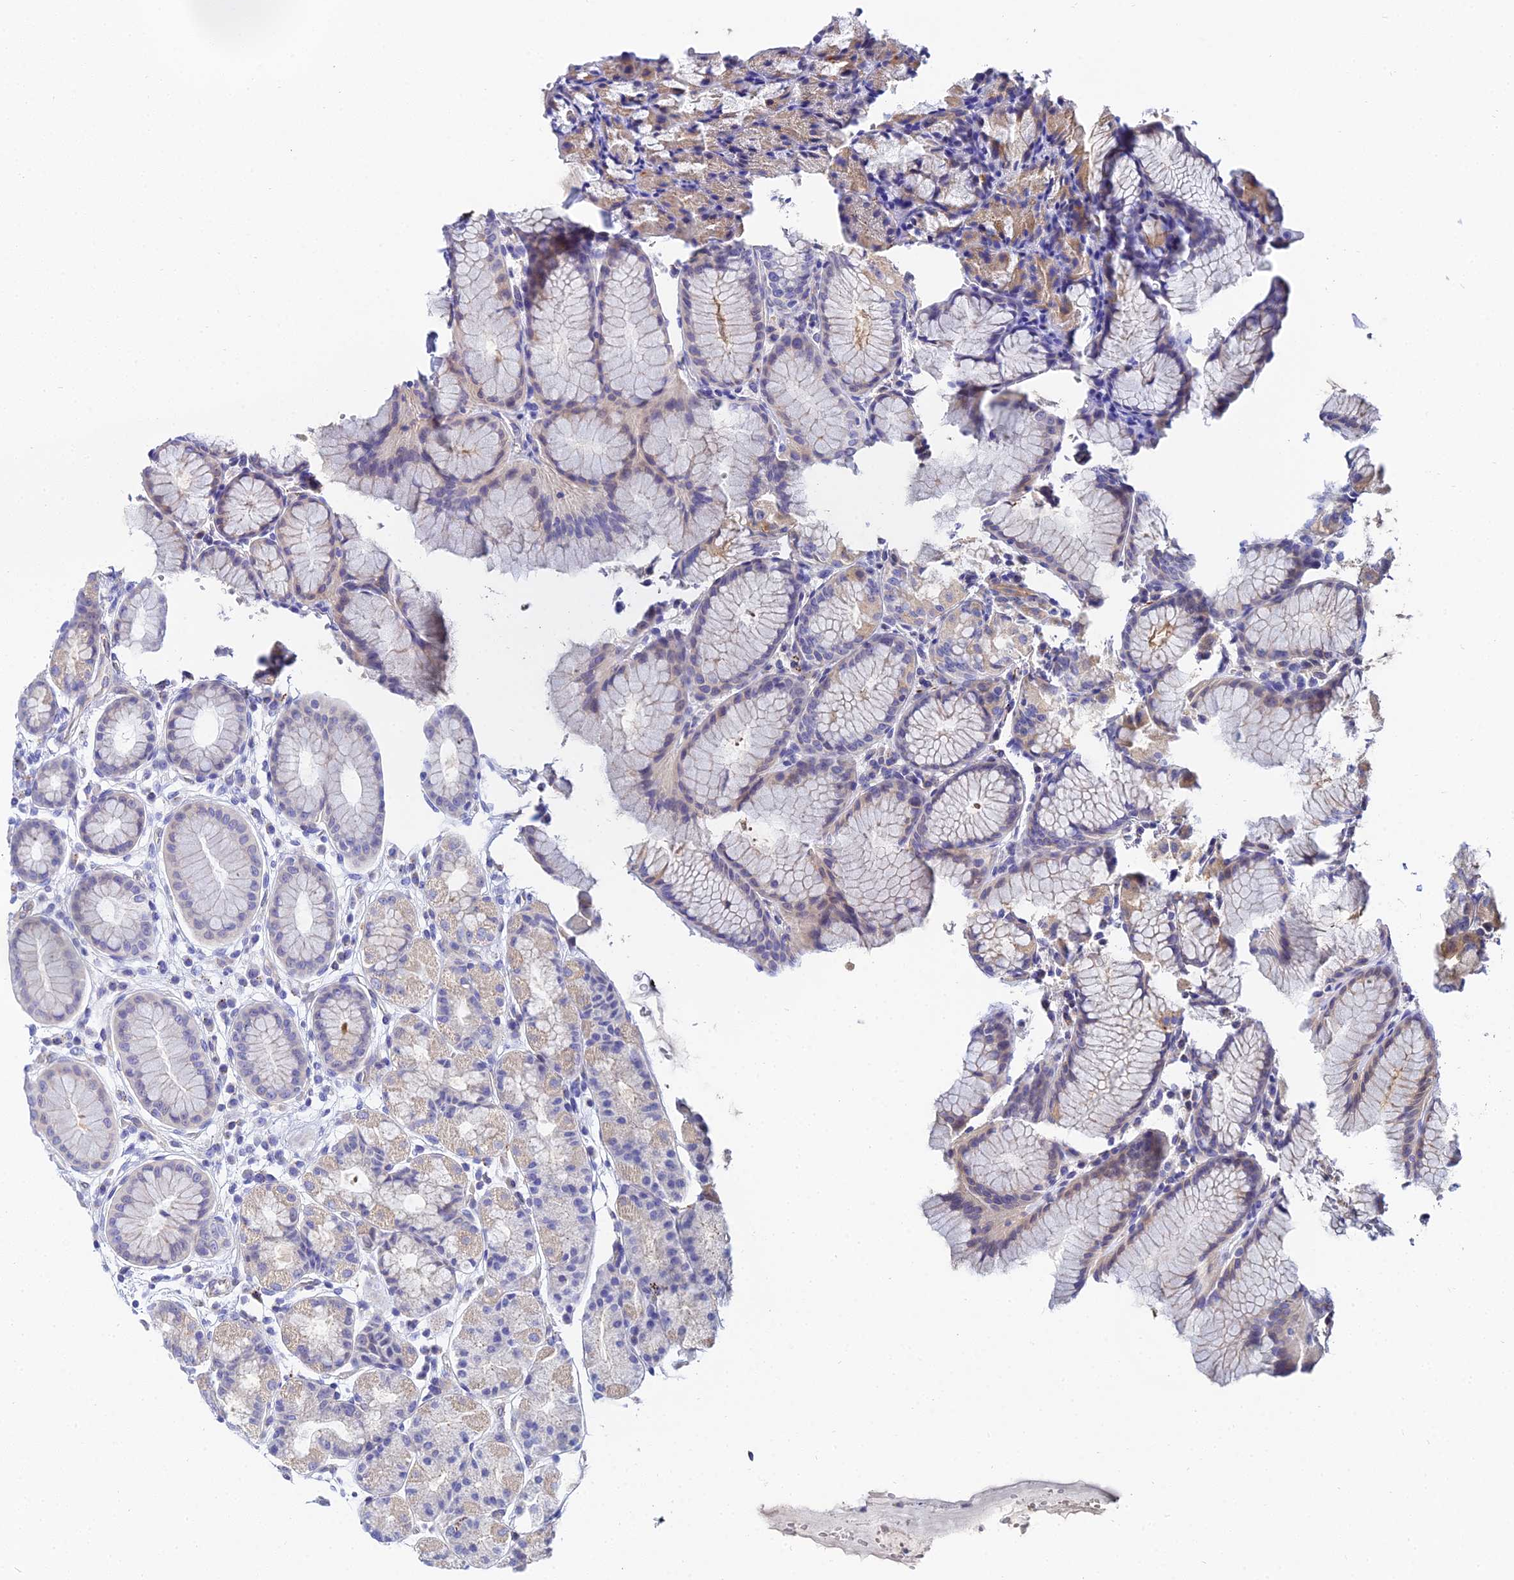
{"staining": {"intensity": "weak", "quantity": "<25%", "location": "cytoplasmic/membranous"}, "tissue": "stomach", "cell_type": "Glandular cells", "image_type": "normal", "snomed": [{"axis": "morphology", "description": "Normal tissue, NOS"}, {"axis": "topography", "description": "Stomach, upper"}], "caption": "DAB (3,3'-diaminobenzidine) immunohistochemical staining of unremarkable stomach exhibits no significant staining in glandular cells. Brightfield microscopy of immunohistochemistry stained with DAB (brown) and hematoxylin (blue), captured at high magnification.", "gene": "APOBEC3H", "patient": {"sex": "male", "age": 47}}